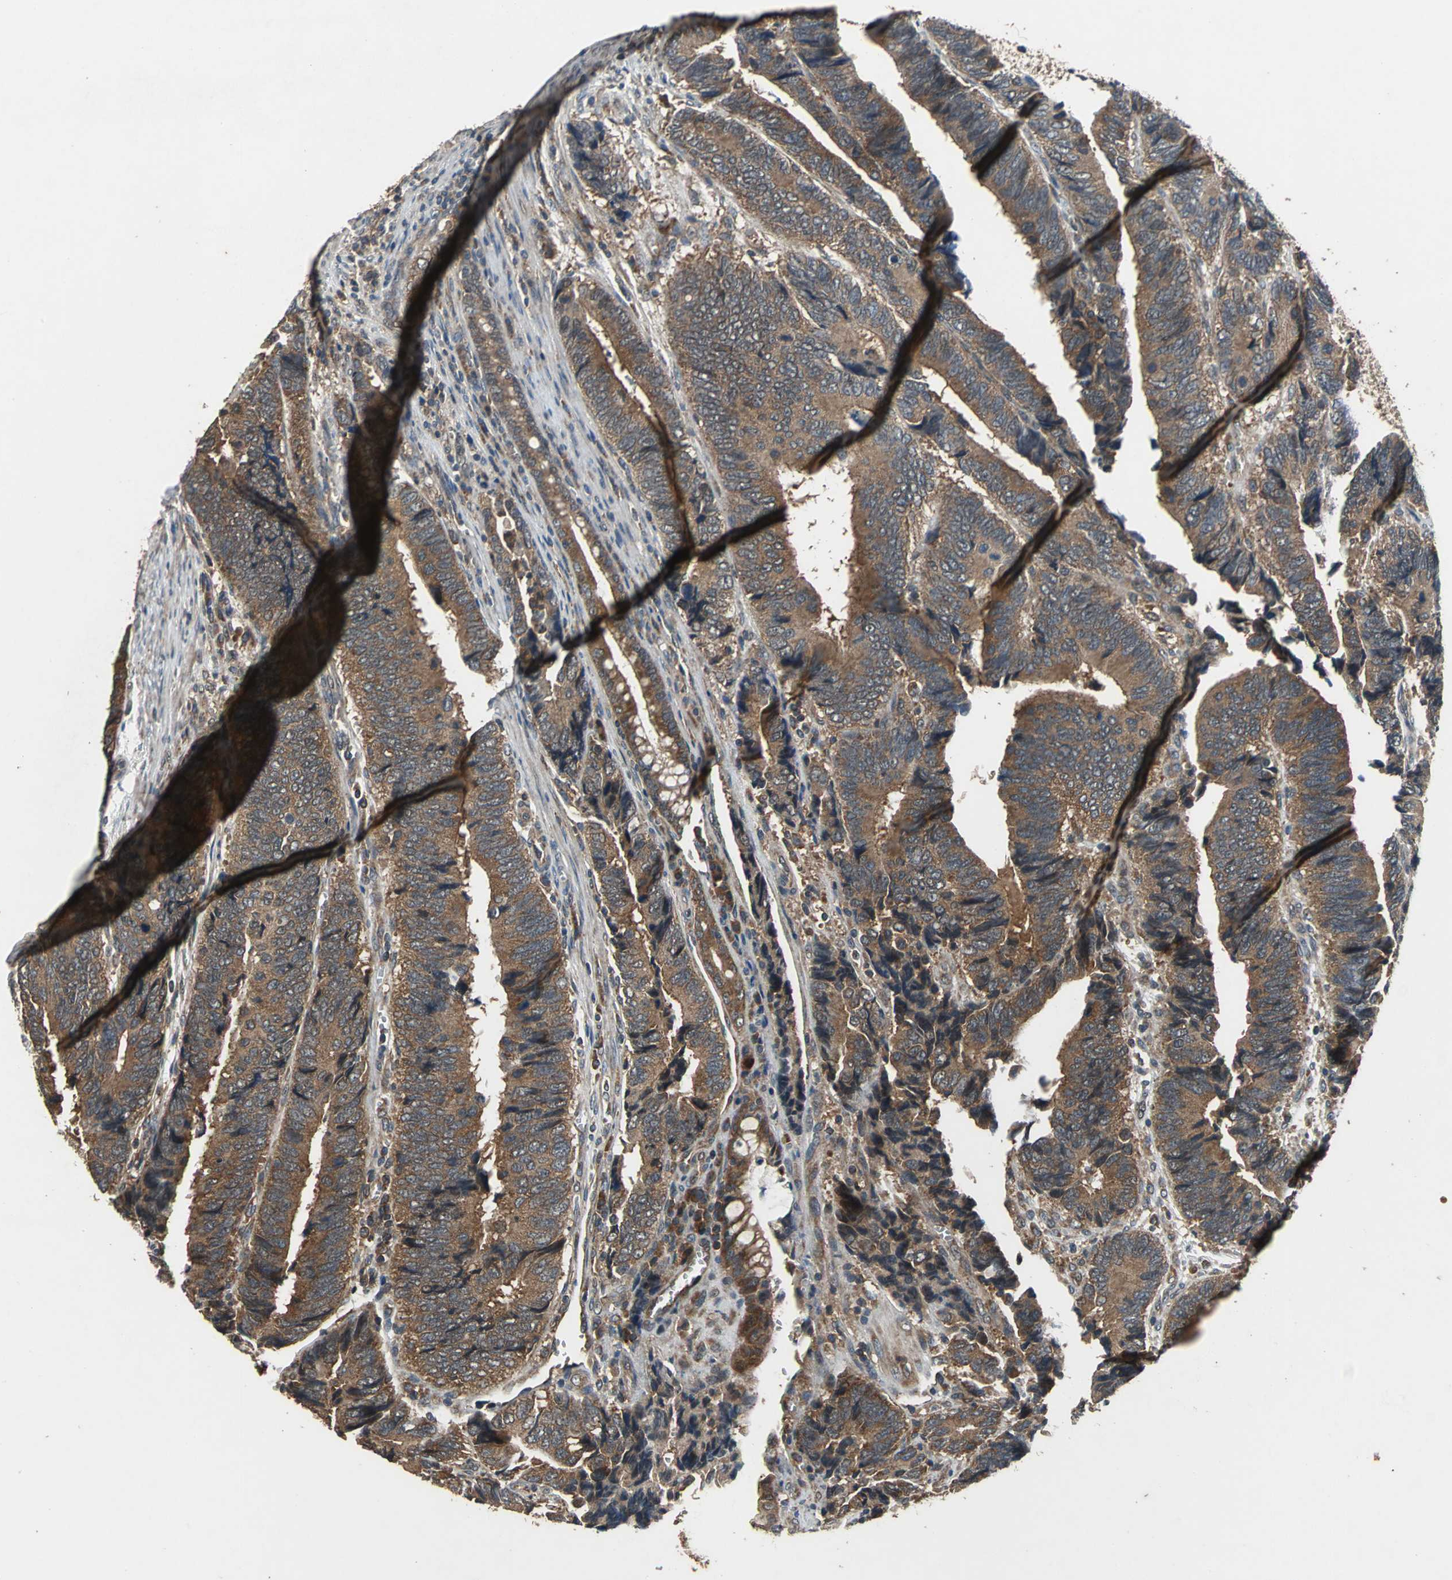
{"staining": {"intensity": "strong", "quantity": ">75%", "location": "cytoplasmic/membranous"}, "tissue": "colorectal cancer", "cell_type": "Tumor cells", "image_type": "cancer", "snomed": [{"axis": "morphology", "description": "Adenocarcinoma, NOS"}, {"axis": "topography", "description": "Colon"}], "caption": "This is a histology image of IHC staining of colorectal adenocarcinoma, which shows strong staining in the cytoplasmic/membranous of tumor cells.", "gene": "ZNF608", "patient": {"sex": "male", "age": 72}}